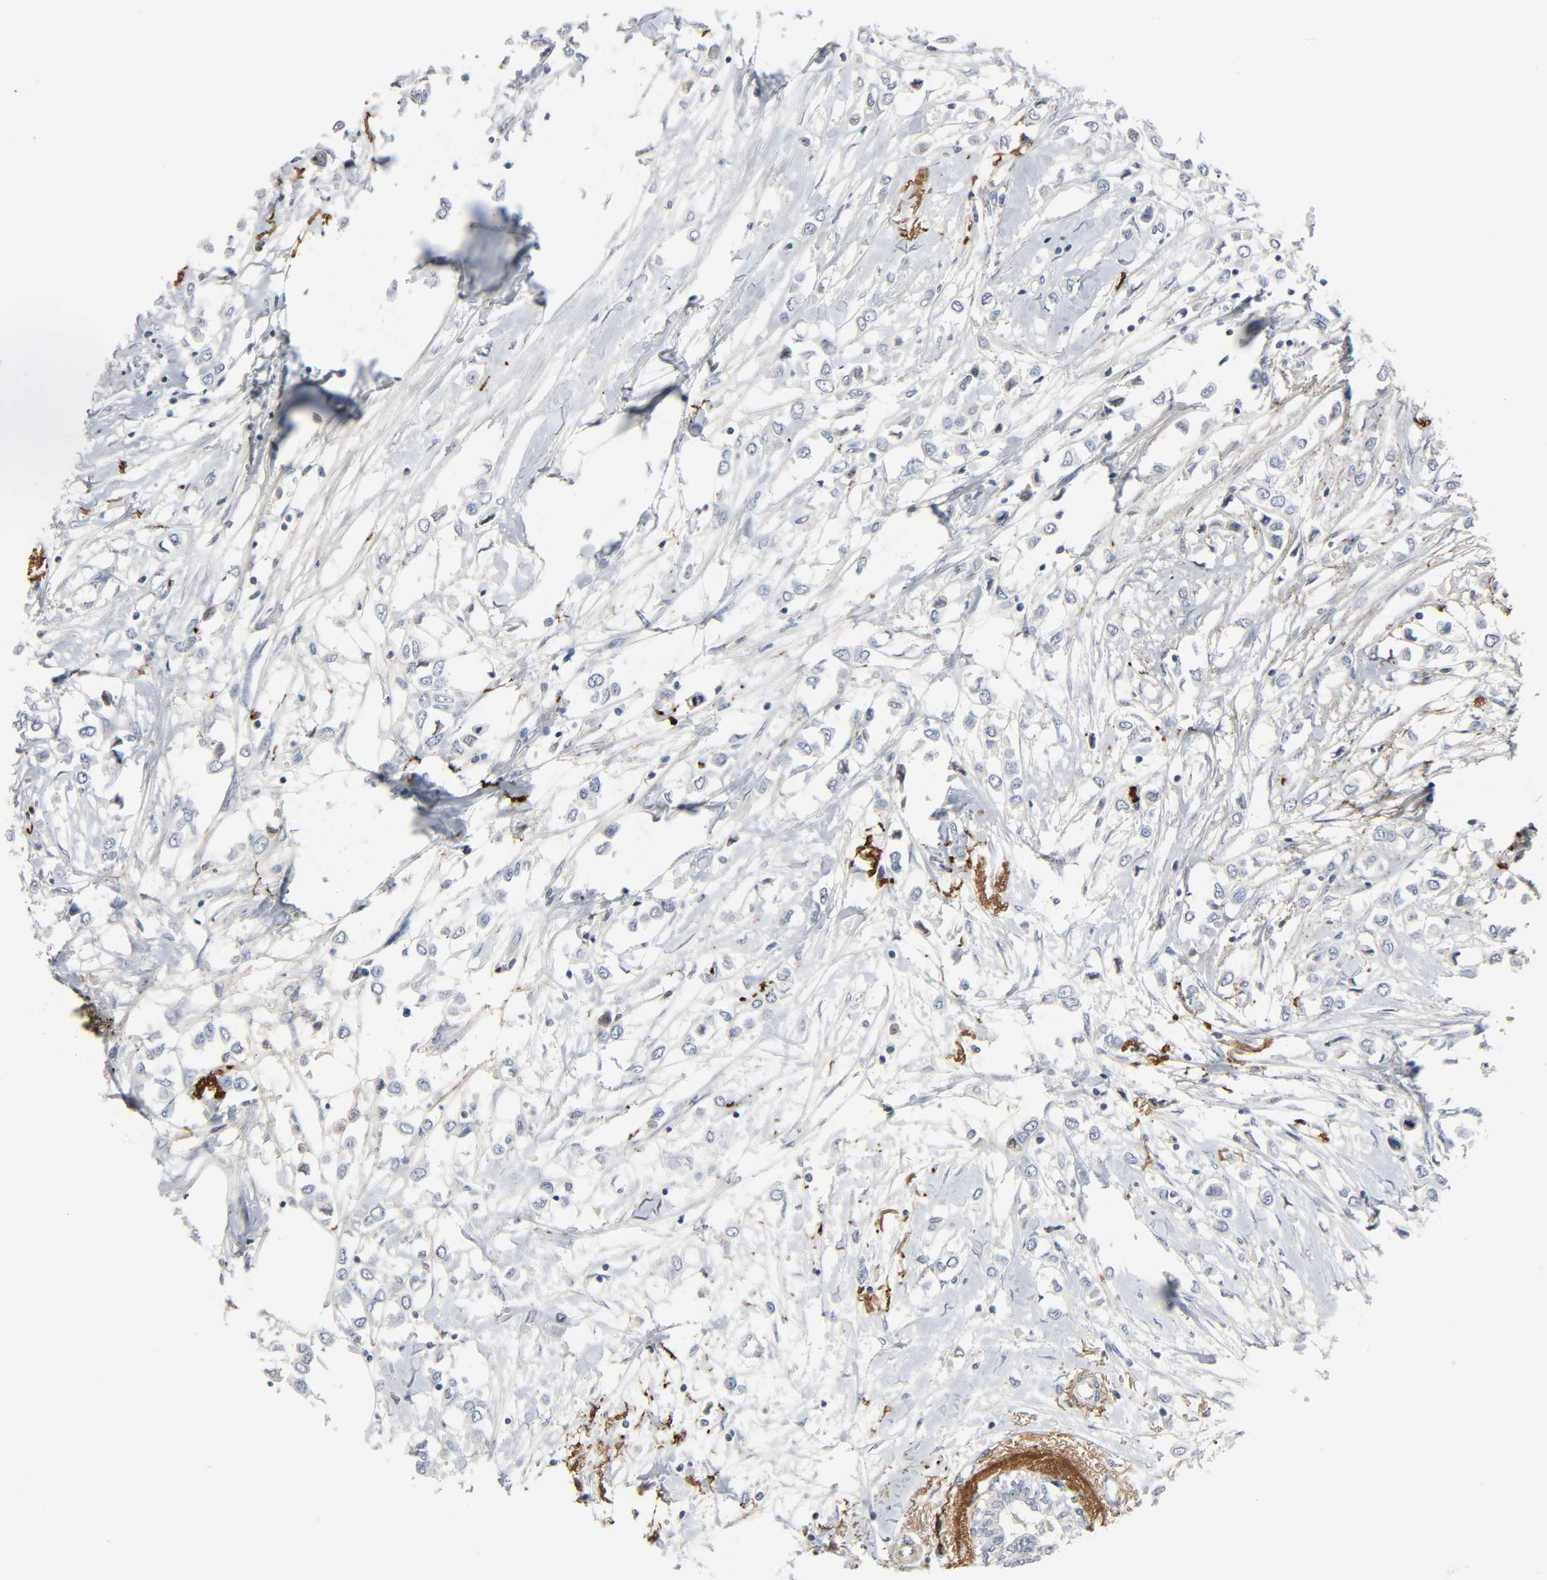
{"staining": {"intensity": "negative", "quantity": "none", "location": "none"}, "tissue": "breast cancer", "cell_type": "Tumor cells", "image_type": "cancer", "snomed": [{"axis": "morphology", "description": "Lobular carcinoma"}, {"axis": "topography", "description": "Breast"}], "caption": "This is an immunohistochemistry photomicrograph of breast cancer. There is no positivity in tumor cells.", "gene": "FBLN5", "patient": {"sex": "female", "age": 51}}